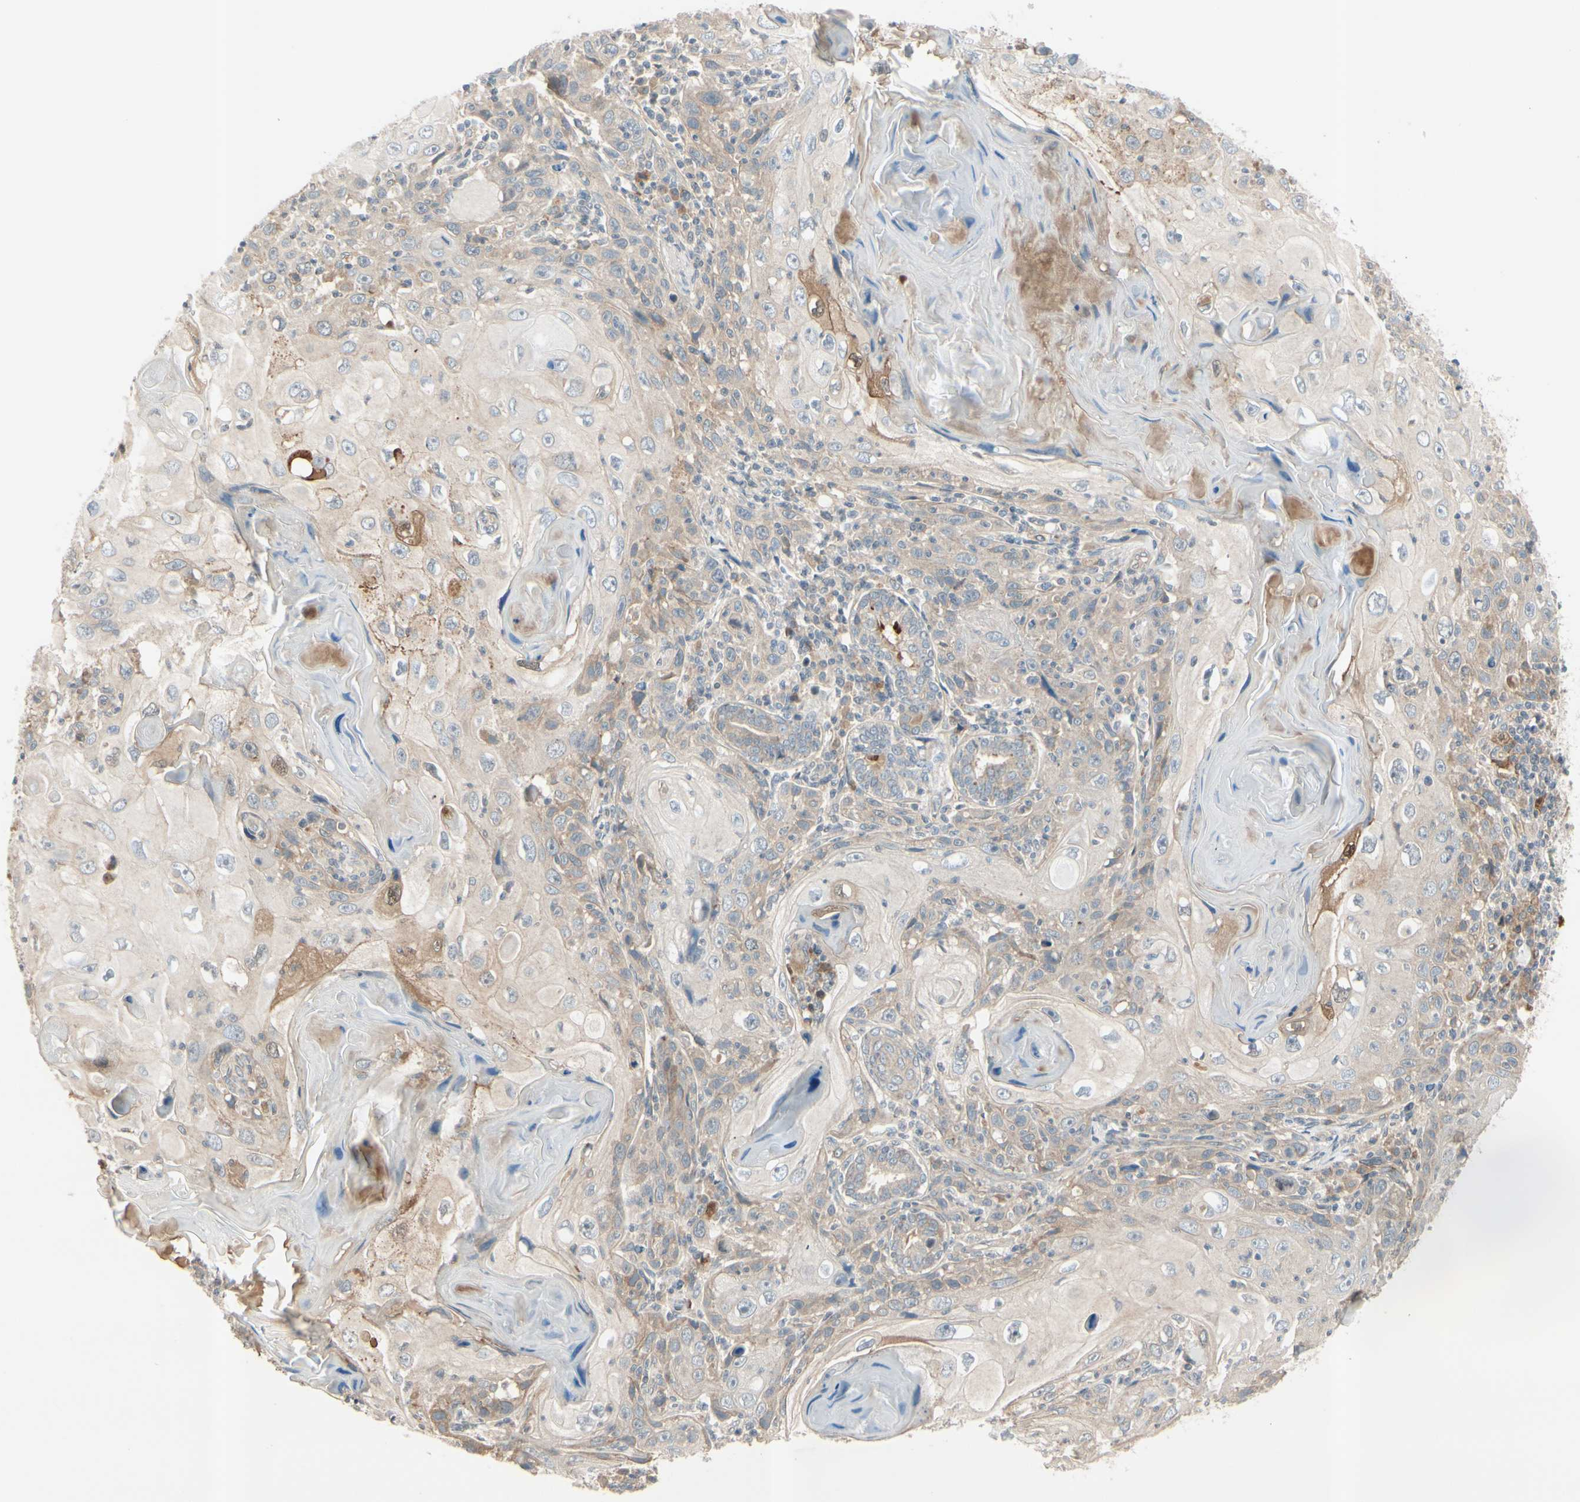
{"staining": {"intensity": "weak", "quantity": ">75%", "location": "cytoplasmic/membranous"}, "tissue": "skin cancer", "cell_type": "Tumor cells", "image_type": "cancer", "snomed": [{"axis": "morphology", "description": "Squamous cell carcinoma, NOS"}, {"axis": "topography", "description": "Skin"}], "caption": "A photomicrograph of human squamous cell carcinoma (skin) stained for a protein demonstrates weak cytoplasmic/membranous brown staining in tumor cells.", "gene": "ICAM5", "patient": {"sex": "female", "age": 88}}